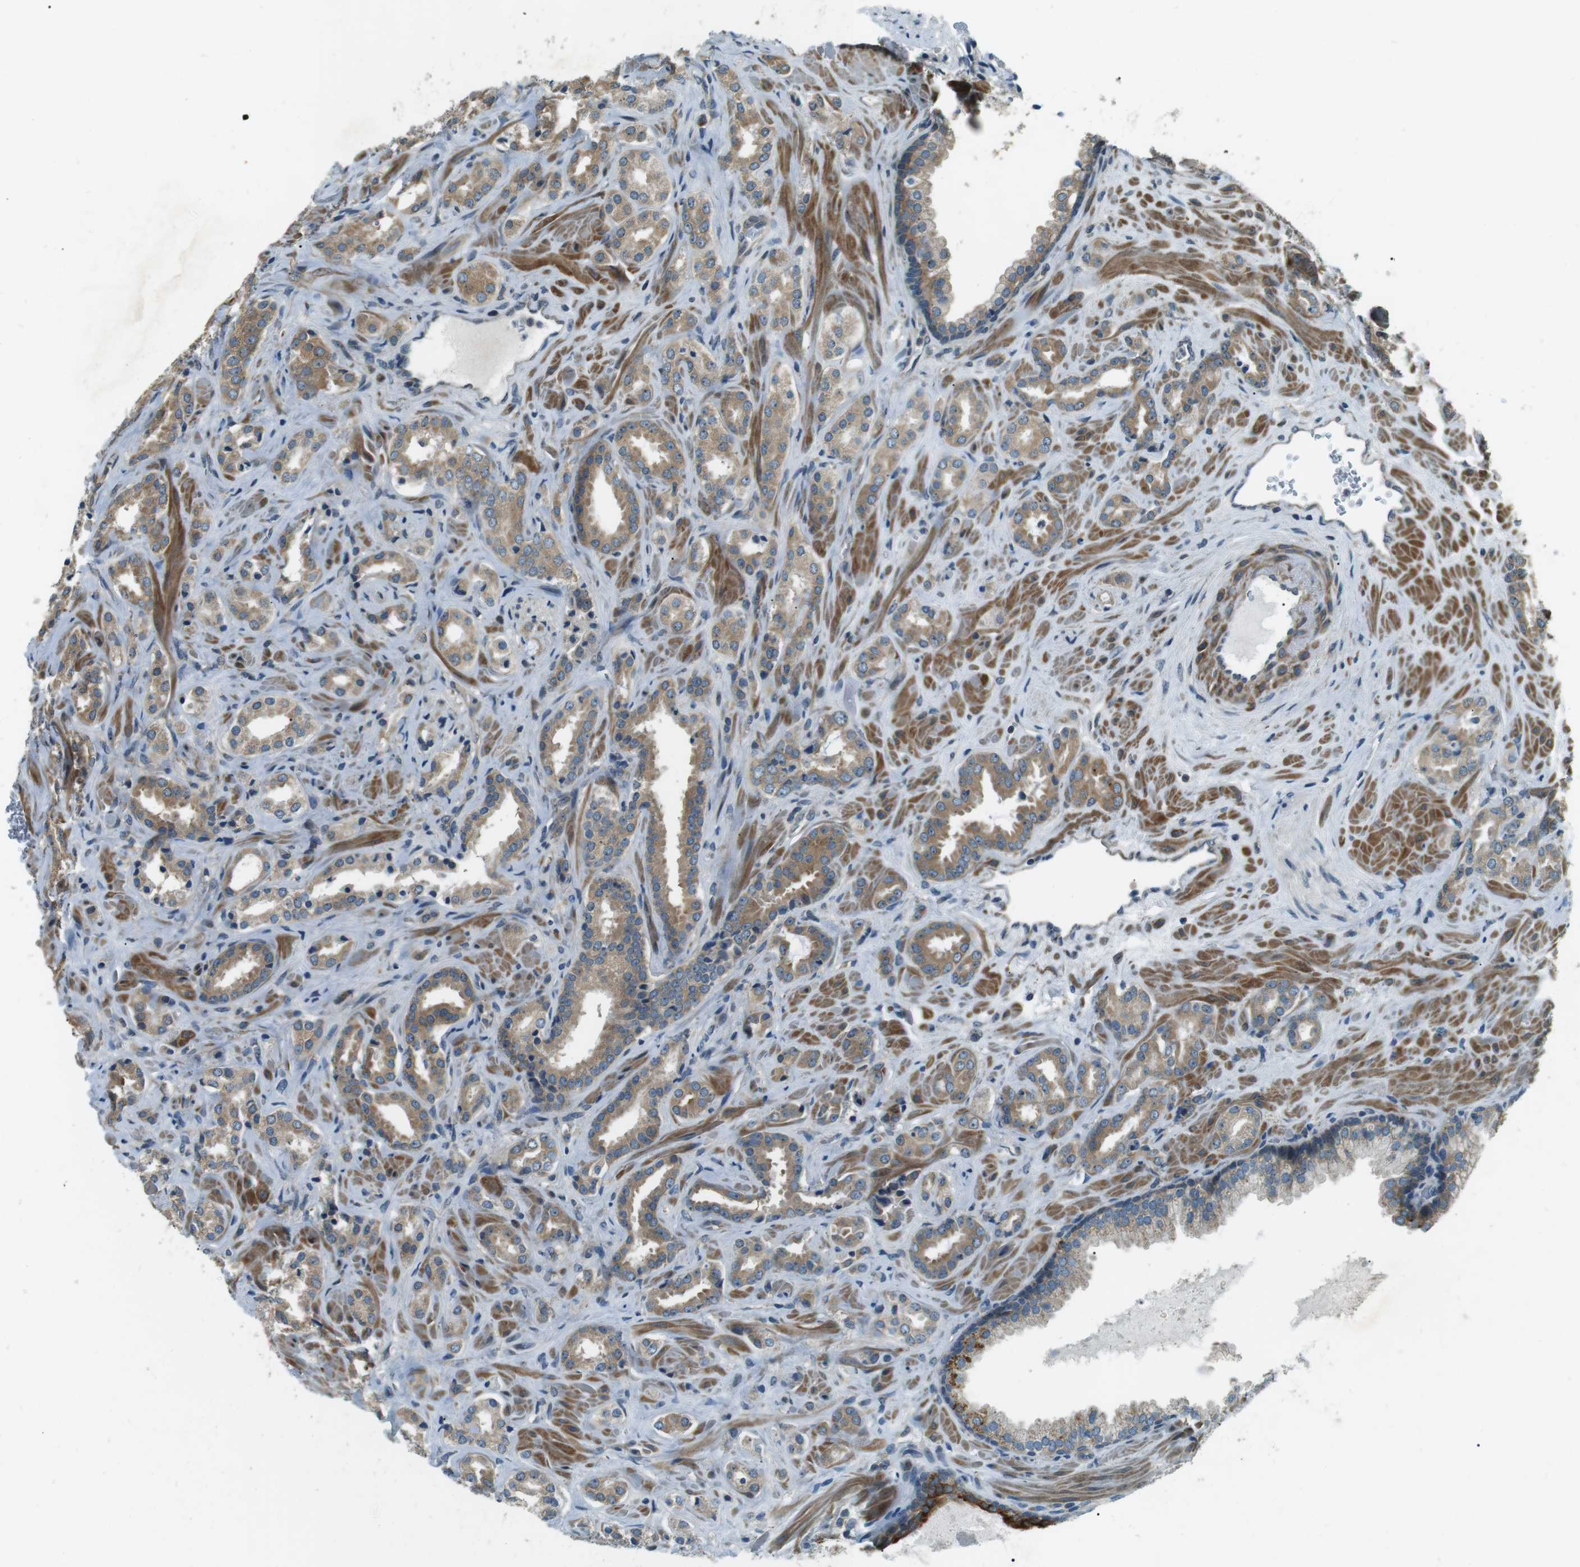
{"staining": {"intensity": "moderate", "quantity": ">75%", "location": "cytoplasmic/membranous"}, "tissue": "prostate cancer", "cell_type": "Tumor cells", "image_type": "cancer", "snomed": [{"axis": "morphology", "description": "Adenocarcinoma, High grade"}, {"axis": "topography", "description": "Prostate"}], "caption": "Prostate cancer (high-grade adenocarcinoma) stained with DAB immunohistochemistry (IHC) demonstrates medium levels of moderate cytoplasmic/membranous positivity in about >75% of tumor cells.", "gene": "TMEM74", "patient": {"sex": "male", "age": 64}}